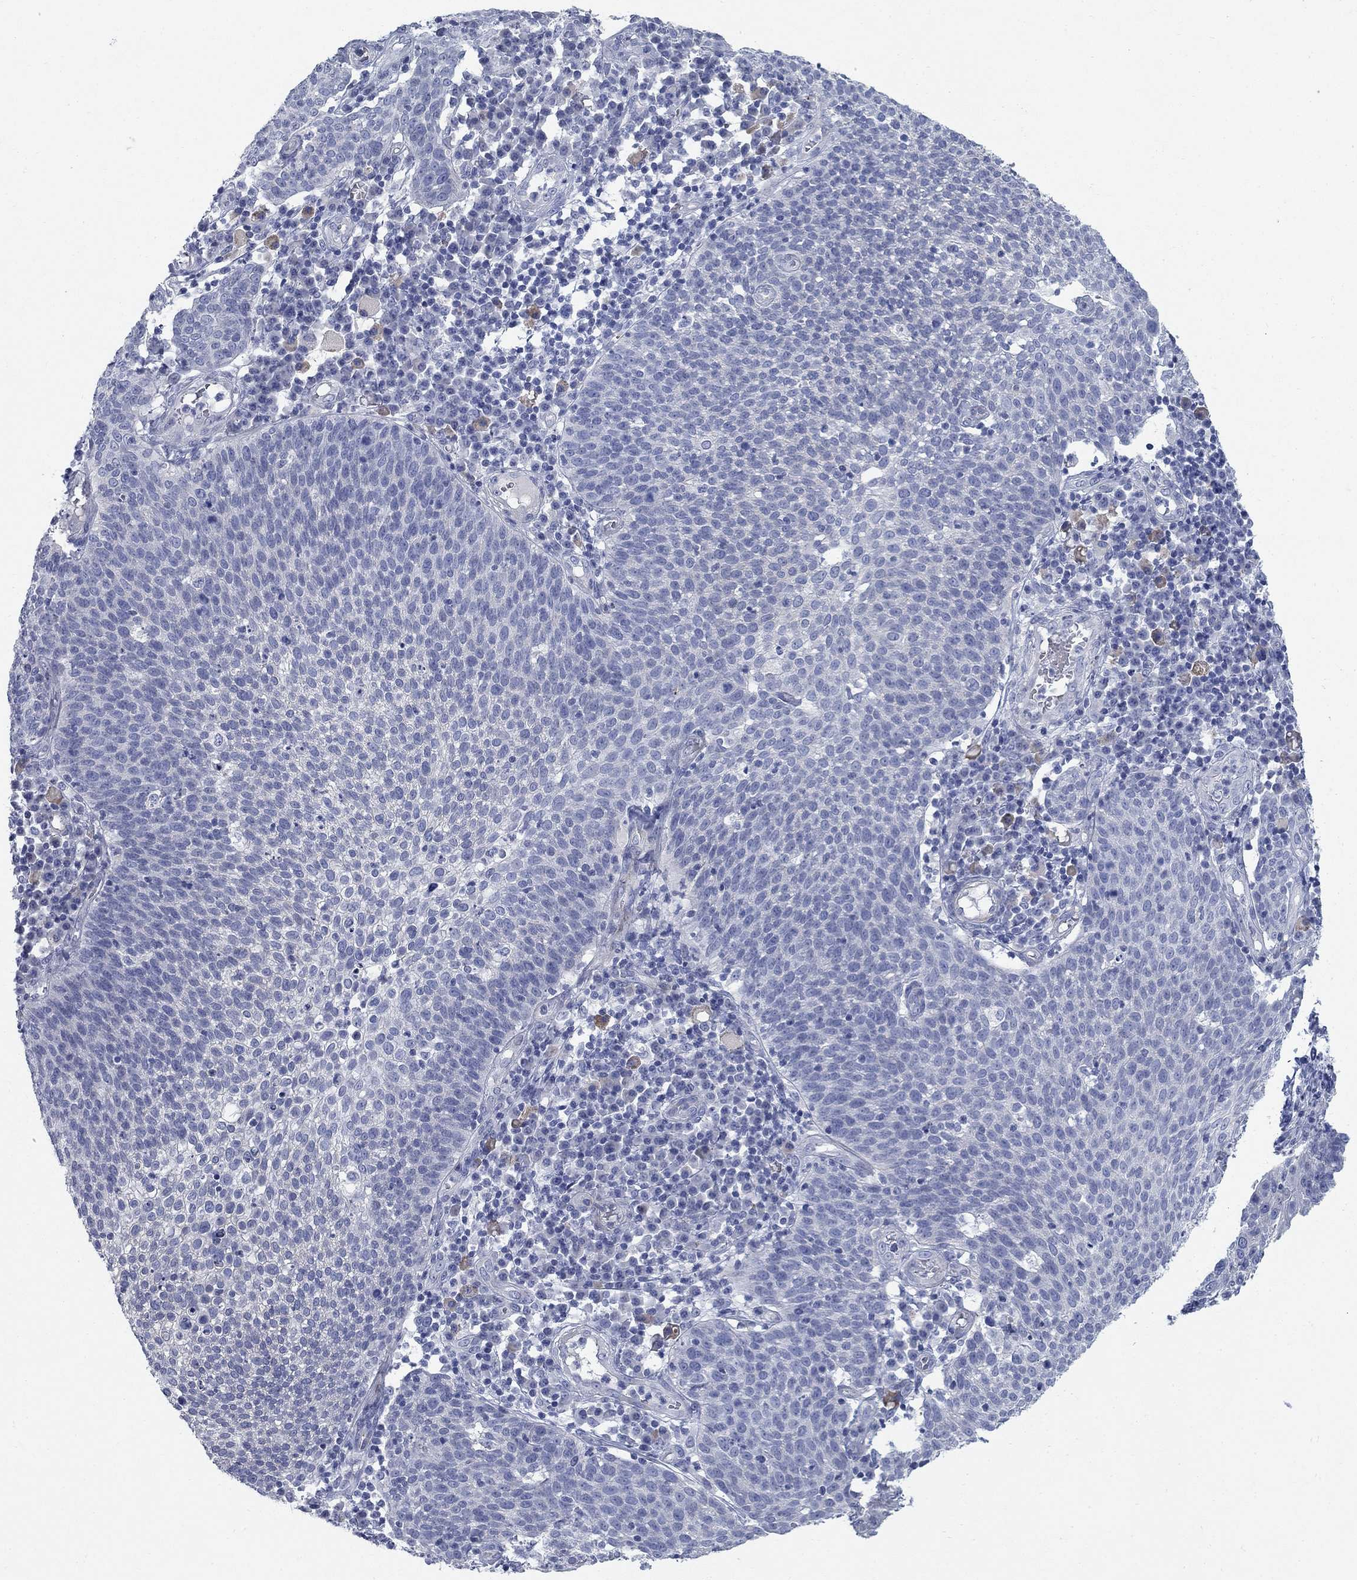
{"staining": {"intensity": "negative", "quantity": "none", "location": "none"}, "tissue": "cervical cancer", "cell_type": "Tumor cells", "image_type": "cancer", "snomed": [{"axis": "morphology", "description": "Squamous cell carcinoma, NOS"}, {"axis": "topography", "description": "Cervix"}], "caption": "Immunohistochemical staining of cervical cancer (squamous cell carcinoma) displays no significant staining in tumor cells. (Immunohistochemistry (ihc), brightfield microscopy, high magnification).", "gene": "DNER", "patient": {"sex": "female", "age": 34}}